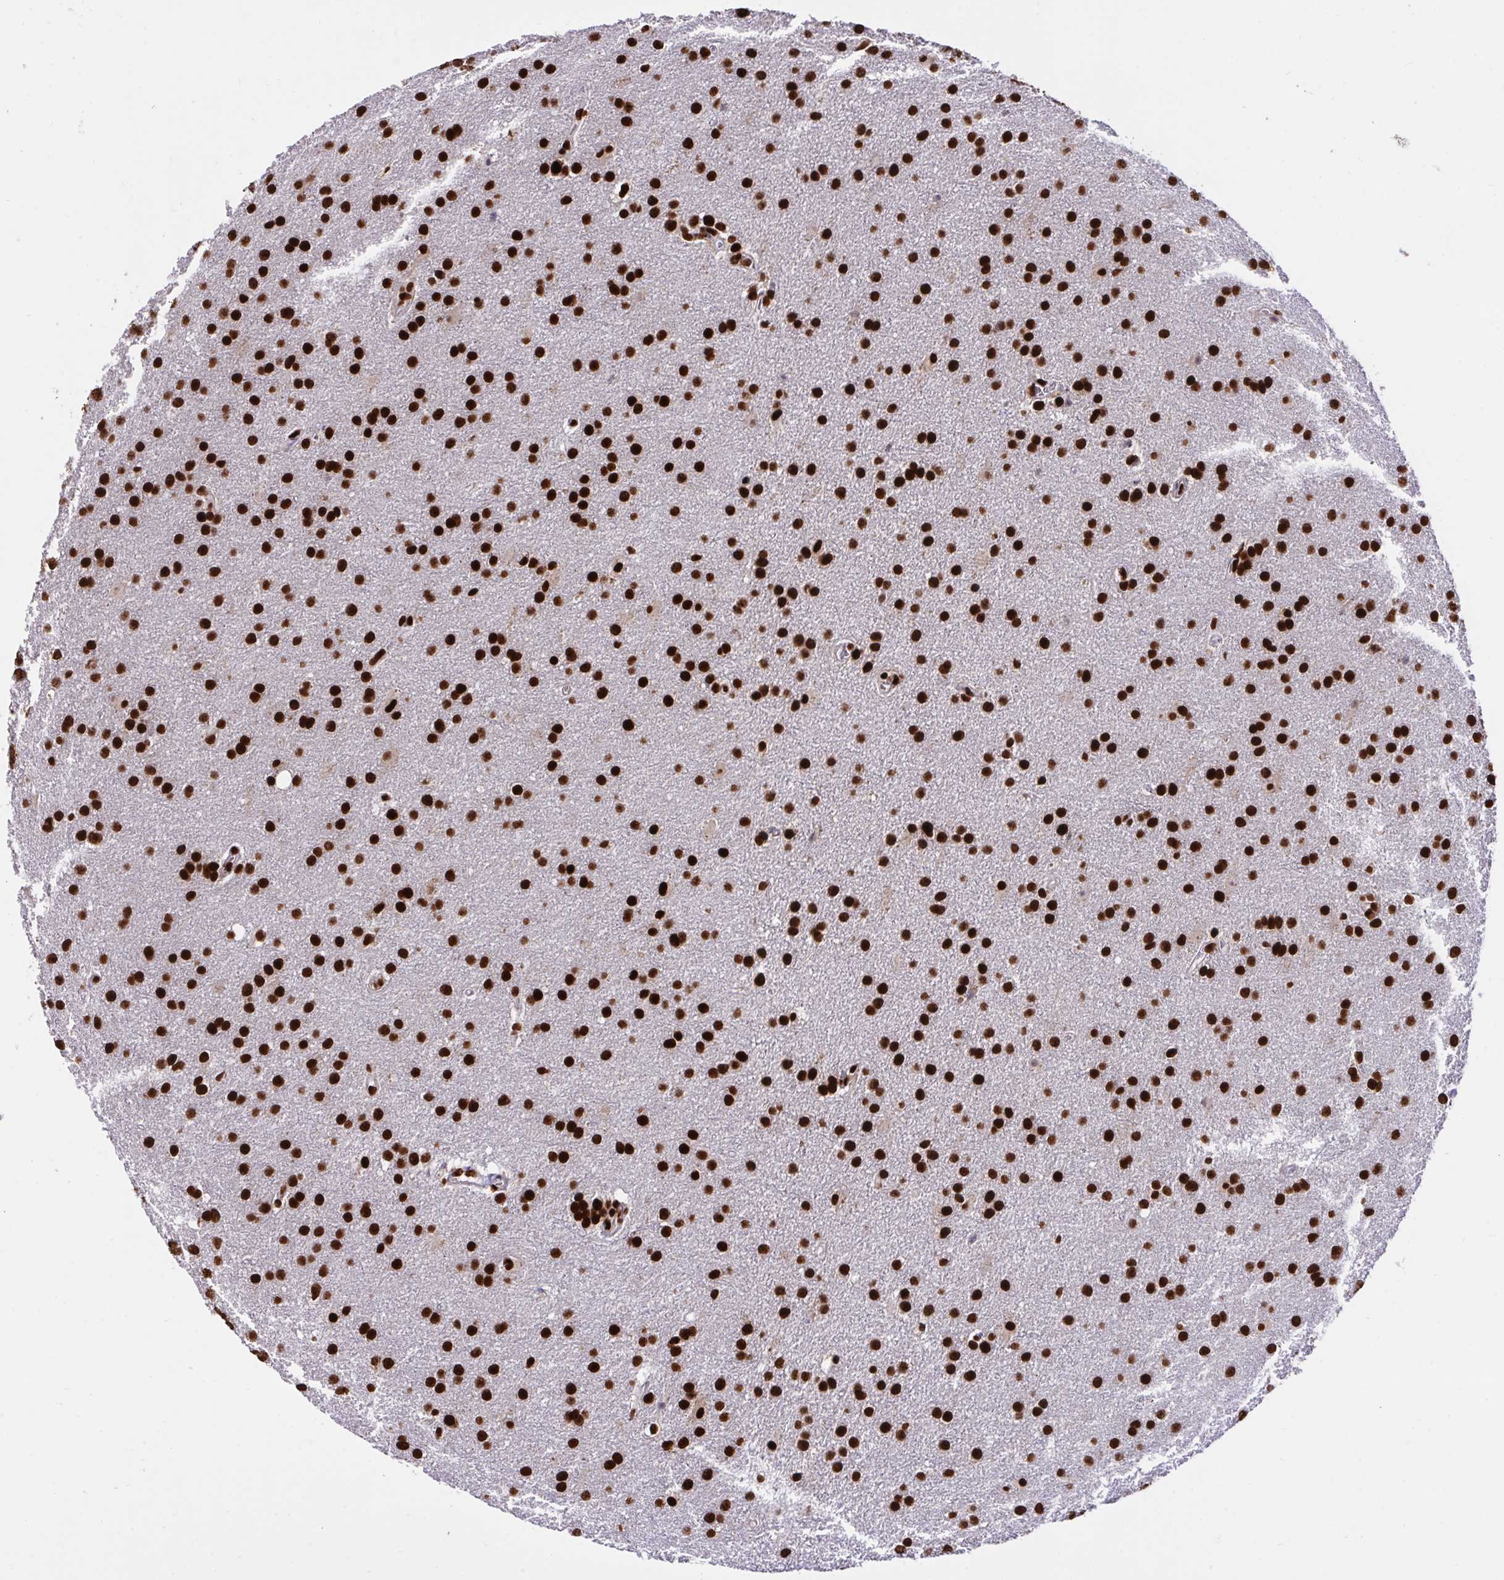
{"staining": {"intensity": "strong", "quantity": ">75%", "location": "nuclear"}, "tissue": "glioma", "cell_type": "Tumor cells", "image_type": "cancer", "snomed": [{"axis": "morphology", "description": "Glioma, malignant, Low grade"}, {"axis": "topography", "description": "Brain"}], "caption": "Immunohistochemical staining of human glioma reveals high levels of strong nuclear expression in about >75% of tumor cells.", "gene": "HNRNPL", "patient": {"sex": "female", "age": 32}}